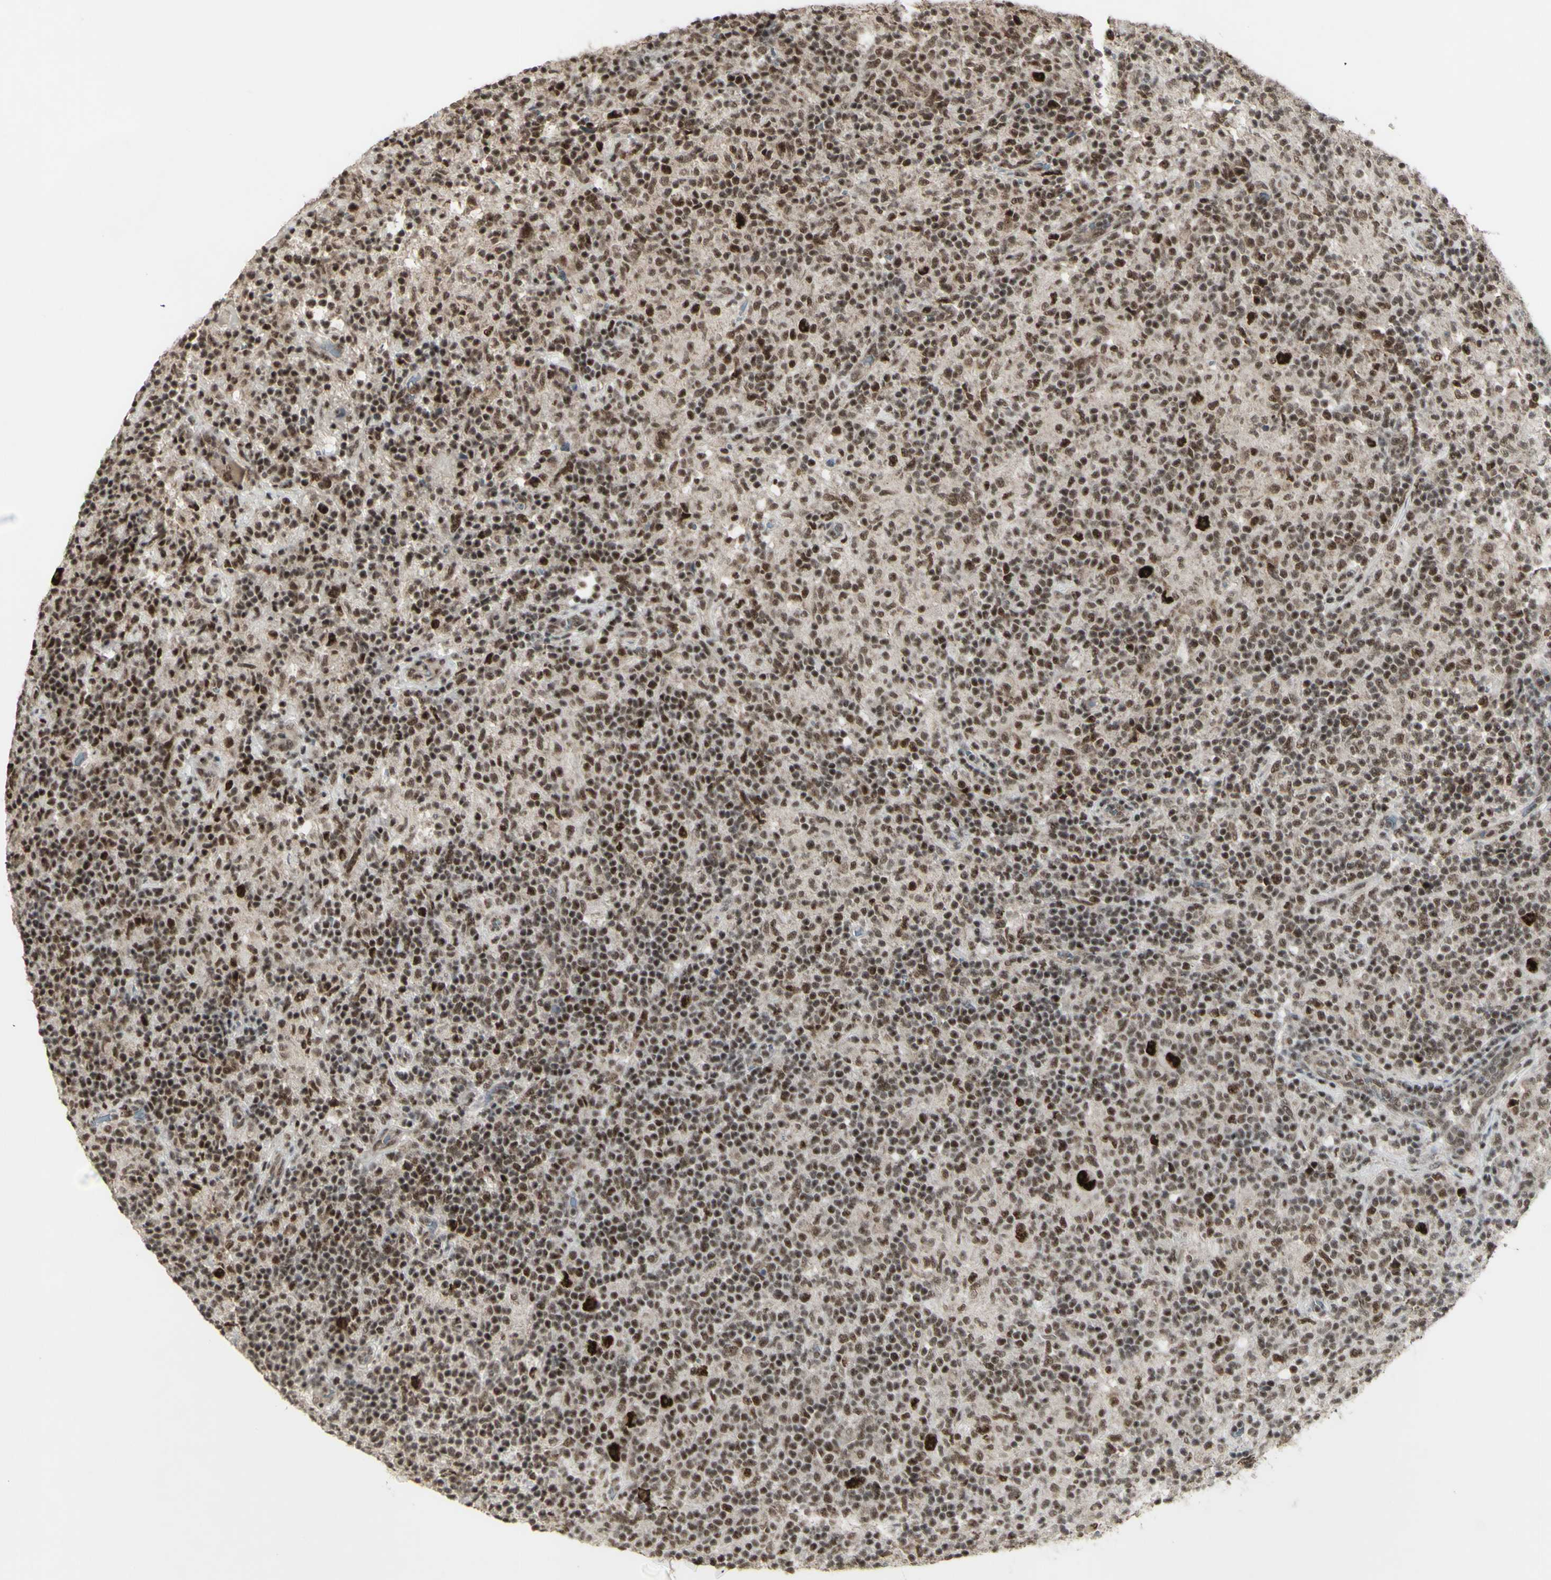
{"staining": {"intensity": "strong", "quantity": ">75%", "location": "nuclear"}, "tissue": "lymphoma", "cell_type": "Tumor cells", "image_type": "cancer", "snomed": [{"axis": "morphology", "description": "Hodgkin's disease, NOS"}, {"axis": "topography", "description": "Lymph node"}], "caption": "Immunohistochemical staining of Hodgkin's disease demonstrates high levels of strong nuclear expression in about >75% of tumor cells.", "gene": "CCNT1", "patient": {"sex": "male", "age": 70}}